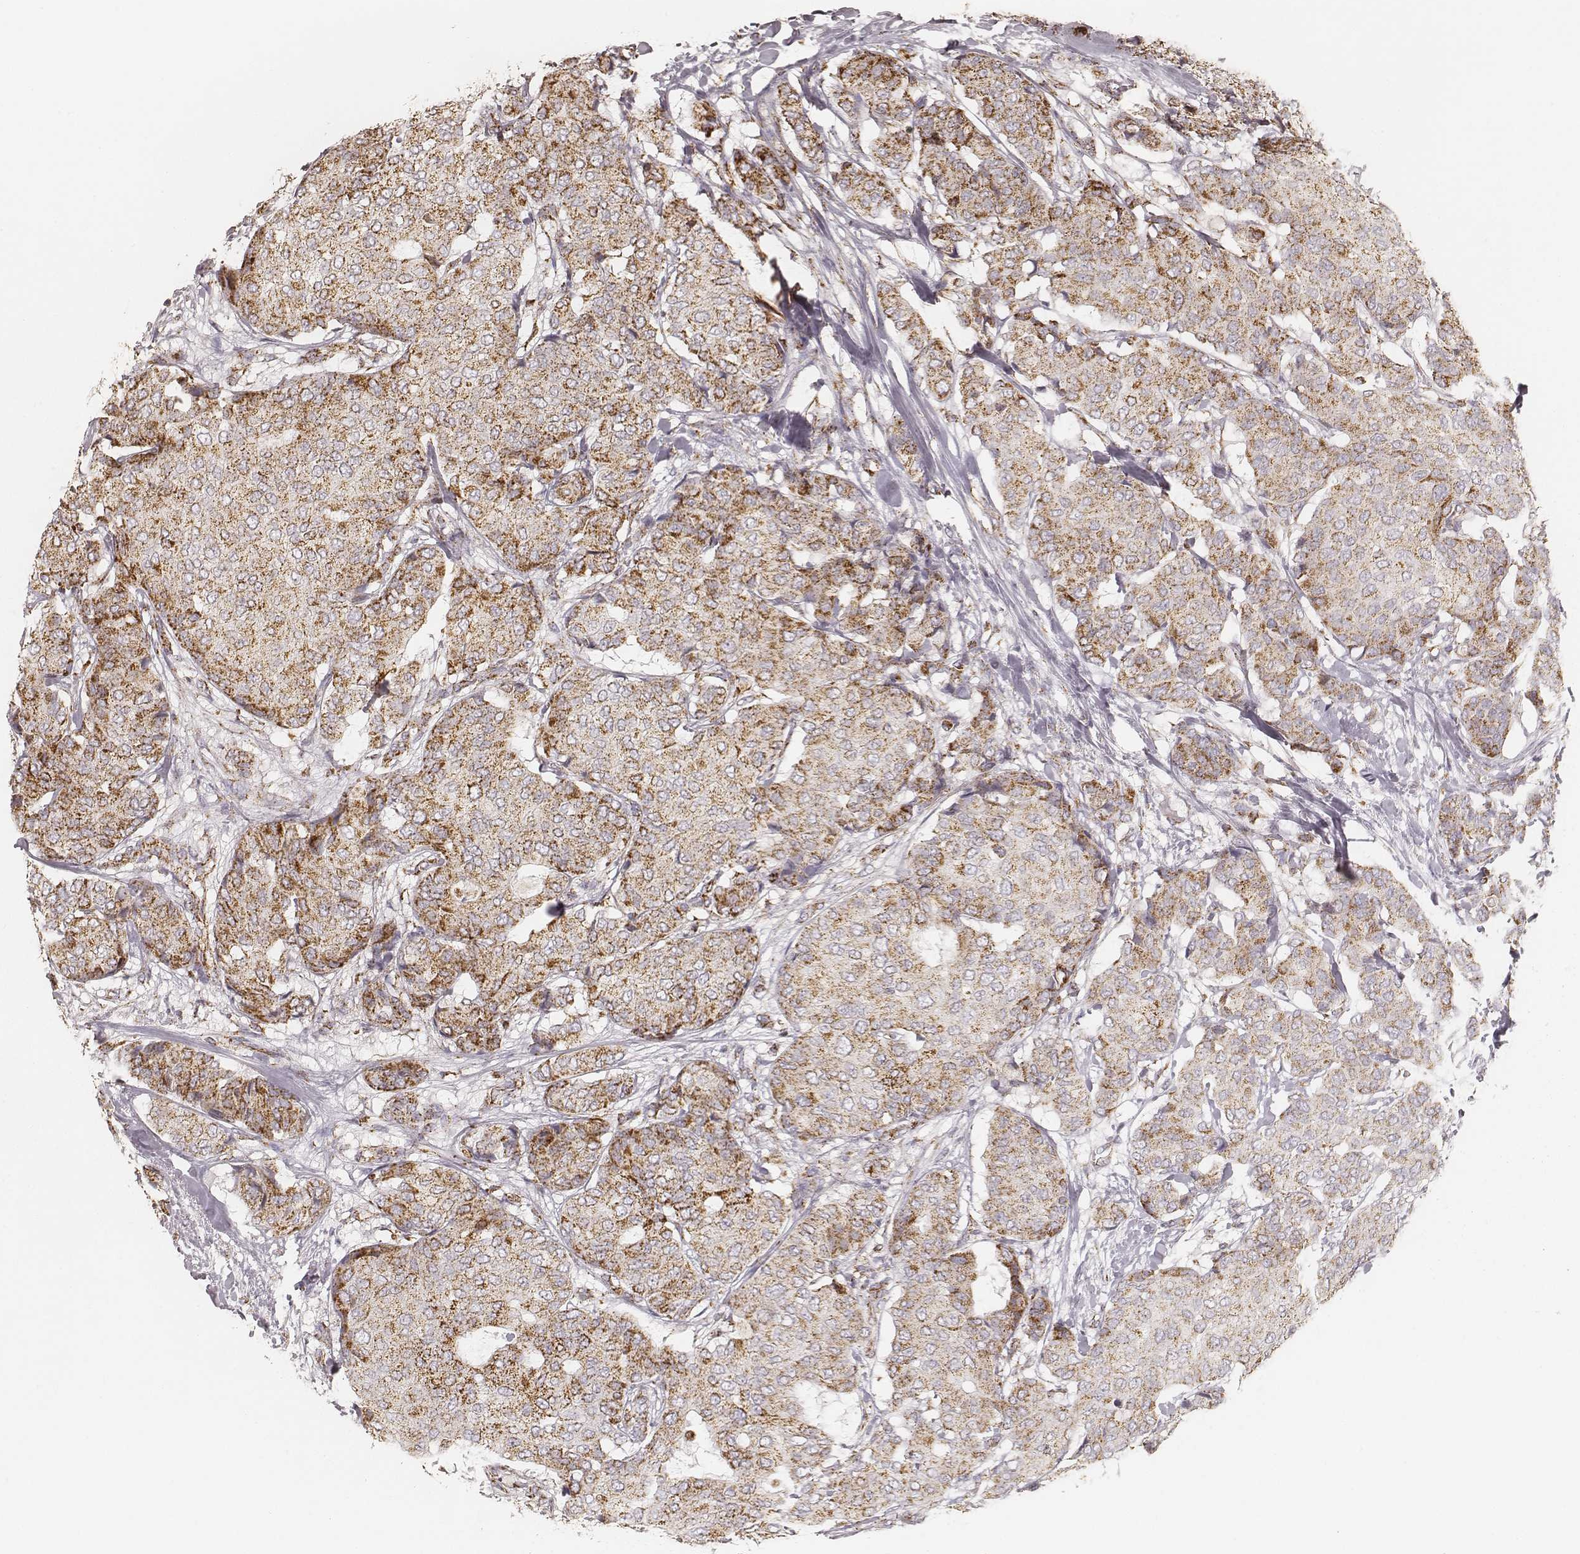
{"staining": {"intensity": "strong", "quantity": ">75%", "location": "cytoplasmic/membranous"}, "tissue": "breast cancer", "cell_type": "Tumor cells", "image_type": "cancer", "snomed": [{"axis": "morphology", "description": "Duct carcinoma"}, {"axis": "topography", "description": "Breast"}], "caption": "About >75% of tumor cells in human breast cancer exhibit strong cytoplasmic/membranous protein expression as visualized by brown immunohistochemical staining.", "gene": "CS", "patient": {"sex": "female", "age": 75}}